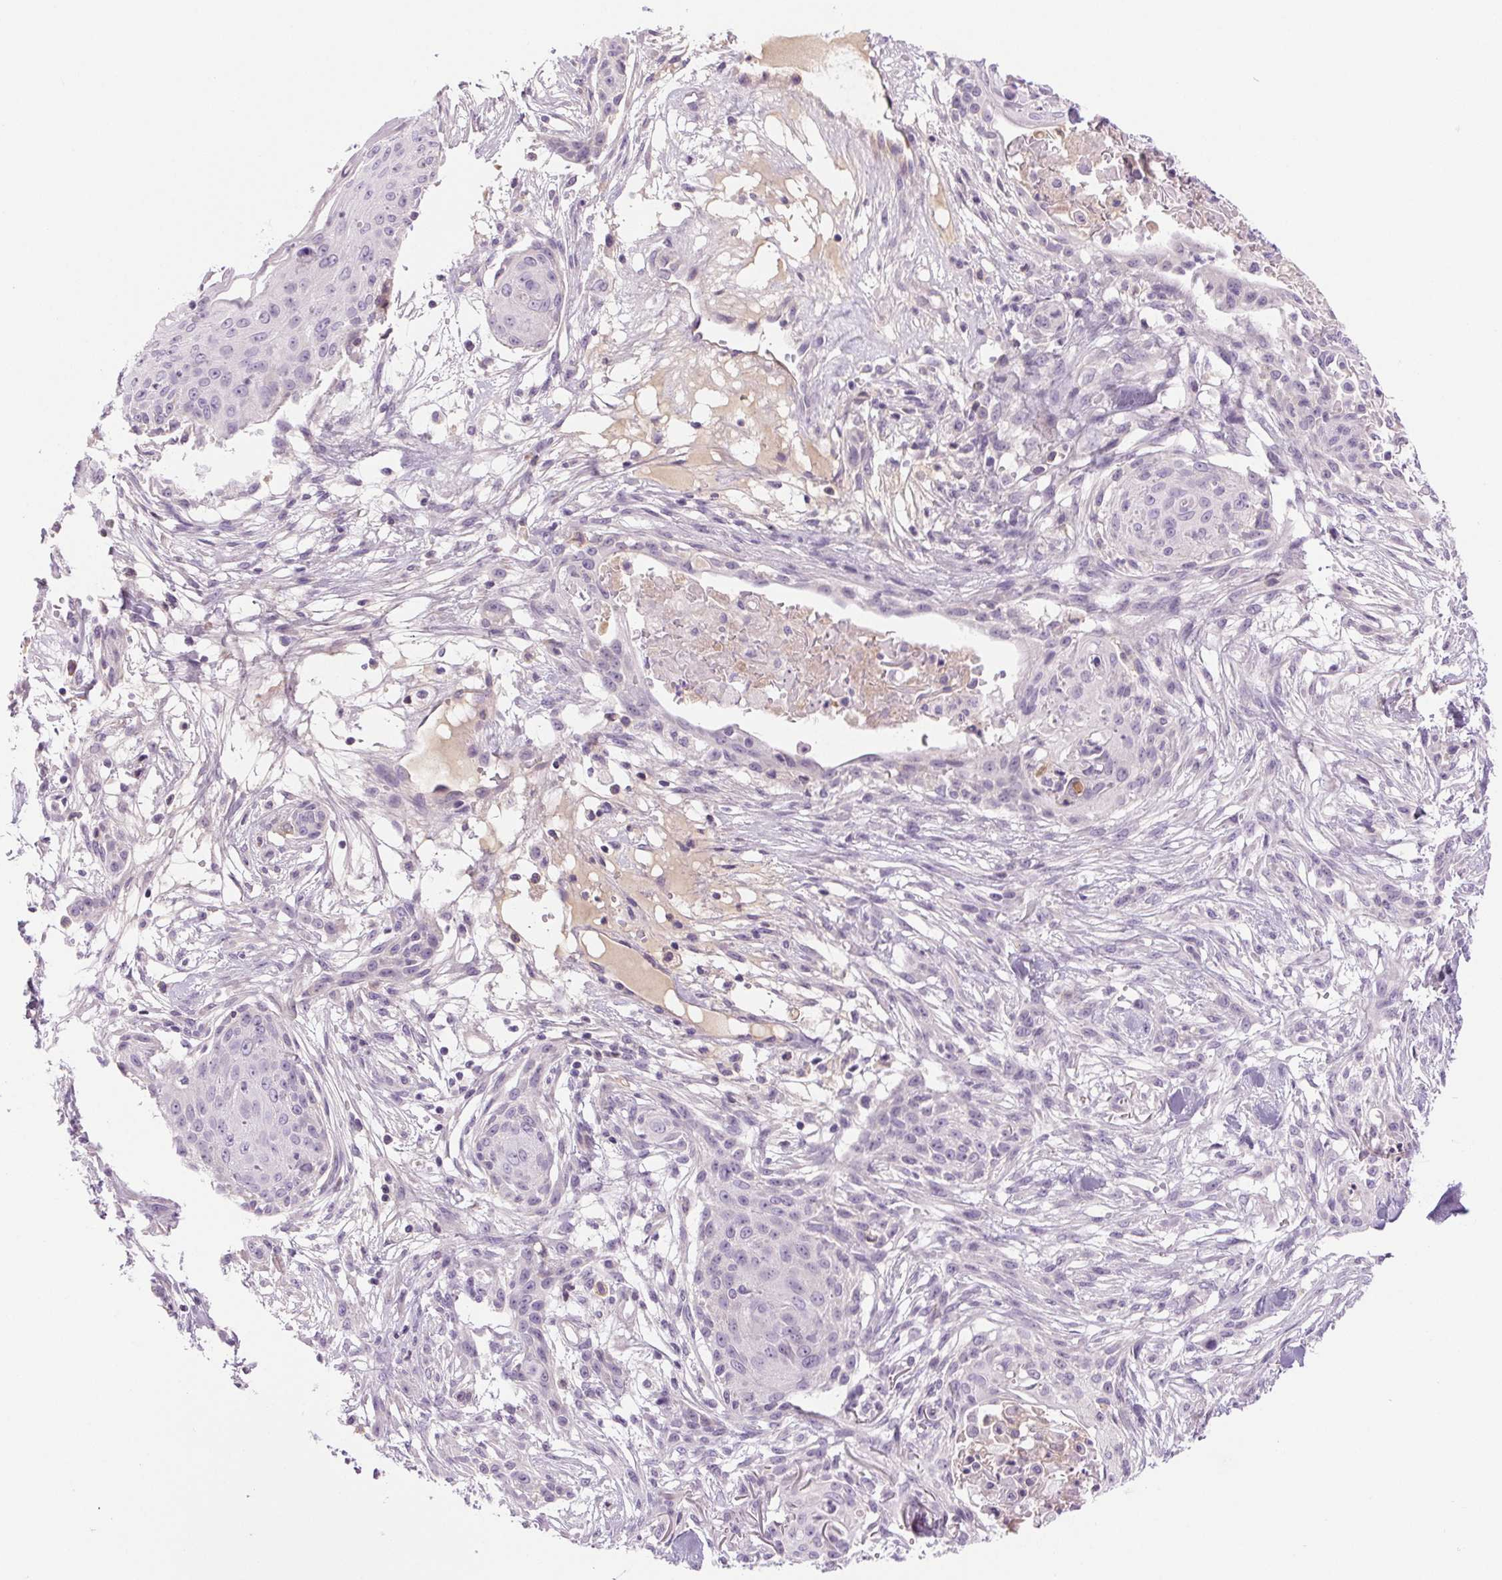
{"staining": {"intensity": "negative", "quantity": "none", "location": "none"}, "tissue": "skin cancer", "cell_type": "Tumor cells", "image_type": "cancer", "snomed": [{"axis": "morphology", "description": "Squamous cell carcinoma, NOS"}, {"axis": "topography", "description": "Skin"}], "caption": "This is an IHC image of human skin cancer (squamous cell carcinoma). There is no staining in tumor cells.", "gene": "IFIT1B", "patient": {"sex": "female", "age": 59}}